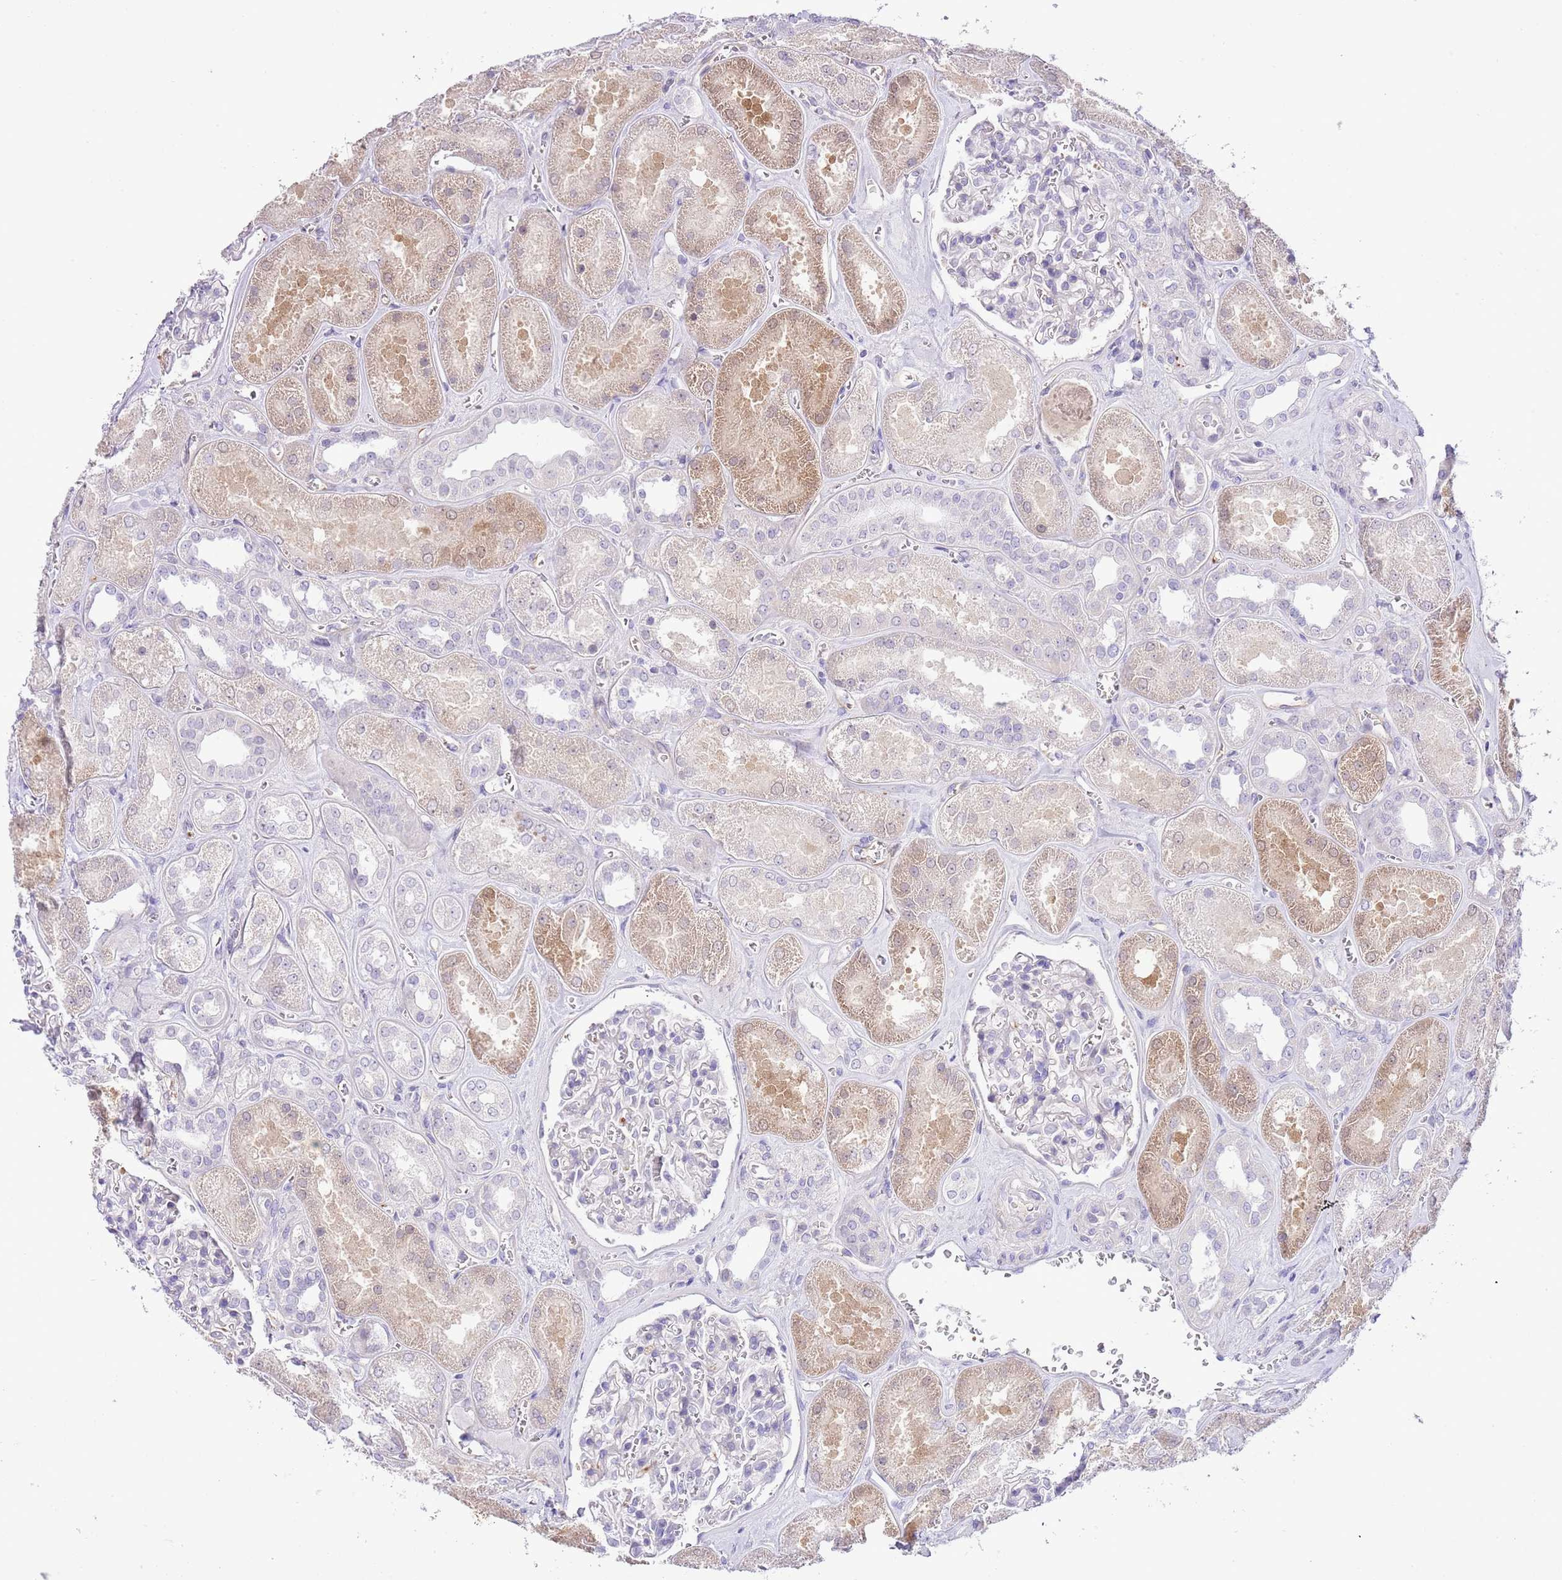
{"staining": {"intensity": "negative", "quantity": "none", "location": "none"}, "tissue": "kidney", "cell_type": "Cells in glomeruli", "image_type": "normal", "snomed": [{"axis": "morphology", "description": "Normal tissue, NOS"}, {"axis": "morphology", "description": "Adenocarcinoma, NOS"}, {"axis": "topography", "description": "Kidney"}], "caption": "Immunohistochemical staining of unremarkable human kidney shows no significant positivity in cells in glomeruli. (Brightfield microscopy of DAB (3,3'-diaminobenzidine) IHC at high magnification).", "gene": "MIDN", "patient": {"sex": "female", "age": 68}}